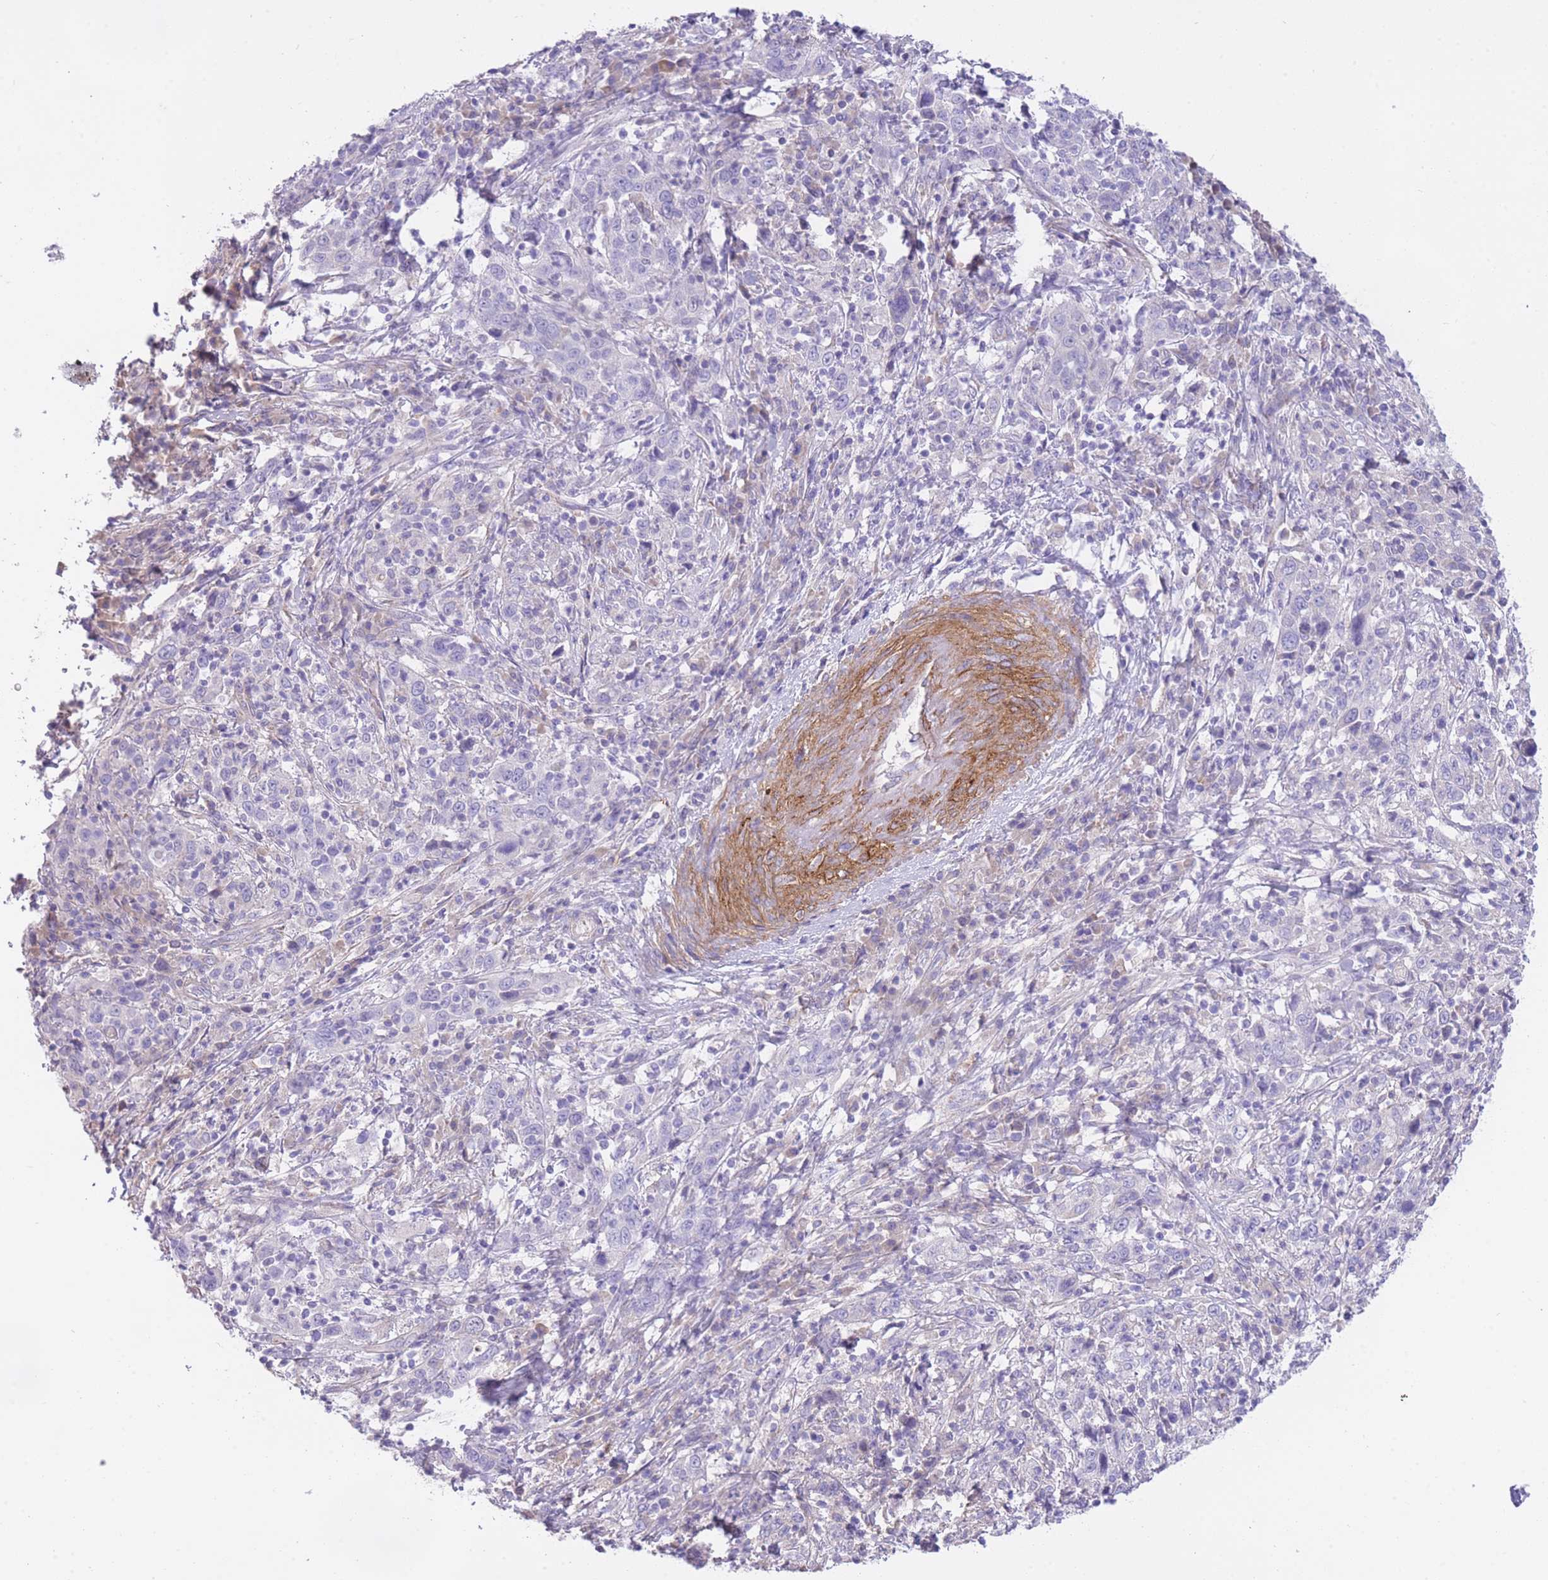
{"staining": {"intensity": "negative", "quantity": "none", "location": "none"}, "tissue": "cervical cancer", "cell_type": "Tumor cells", "image_type": "cancer", "snomed": [{"axis": "morphology", "description": "Squamous cell carcinoma, NOS"}, {"axis": "topography", "description": "Cervix"}], "caption": "This image is of squamous cell carcinoma (cervical) stained with immunohistochemistry to label a protein in brown with the nuclei are counter-stained blue. There is no expression in tumor cells. (DAB immunohistochemistry (IHC) visualized using brightfield microscopy, high magnification).", "gene": "PGM1", "patient": {"sex": "female", "age": 46}}